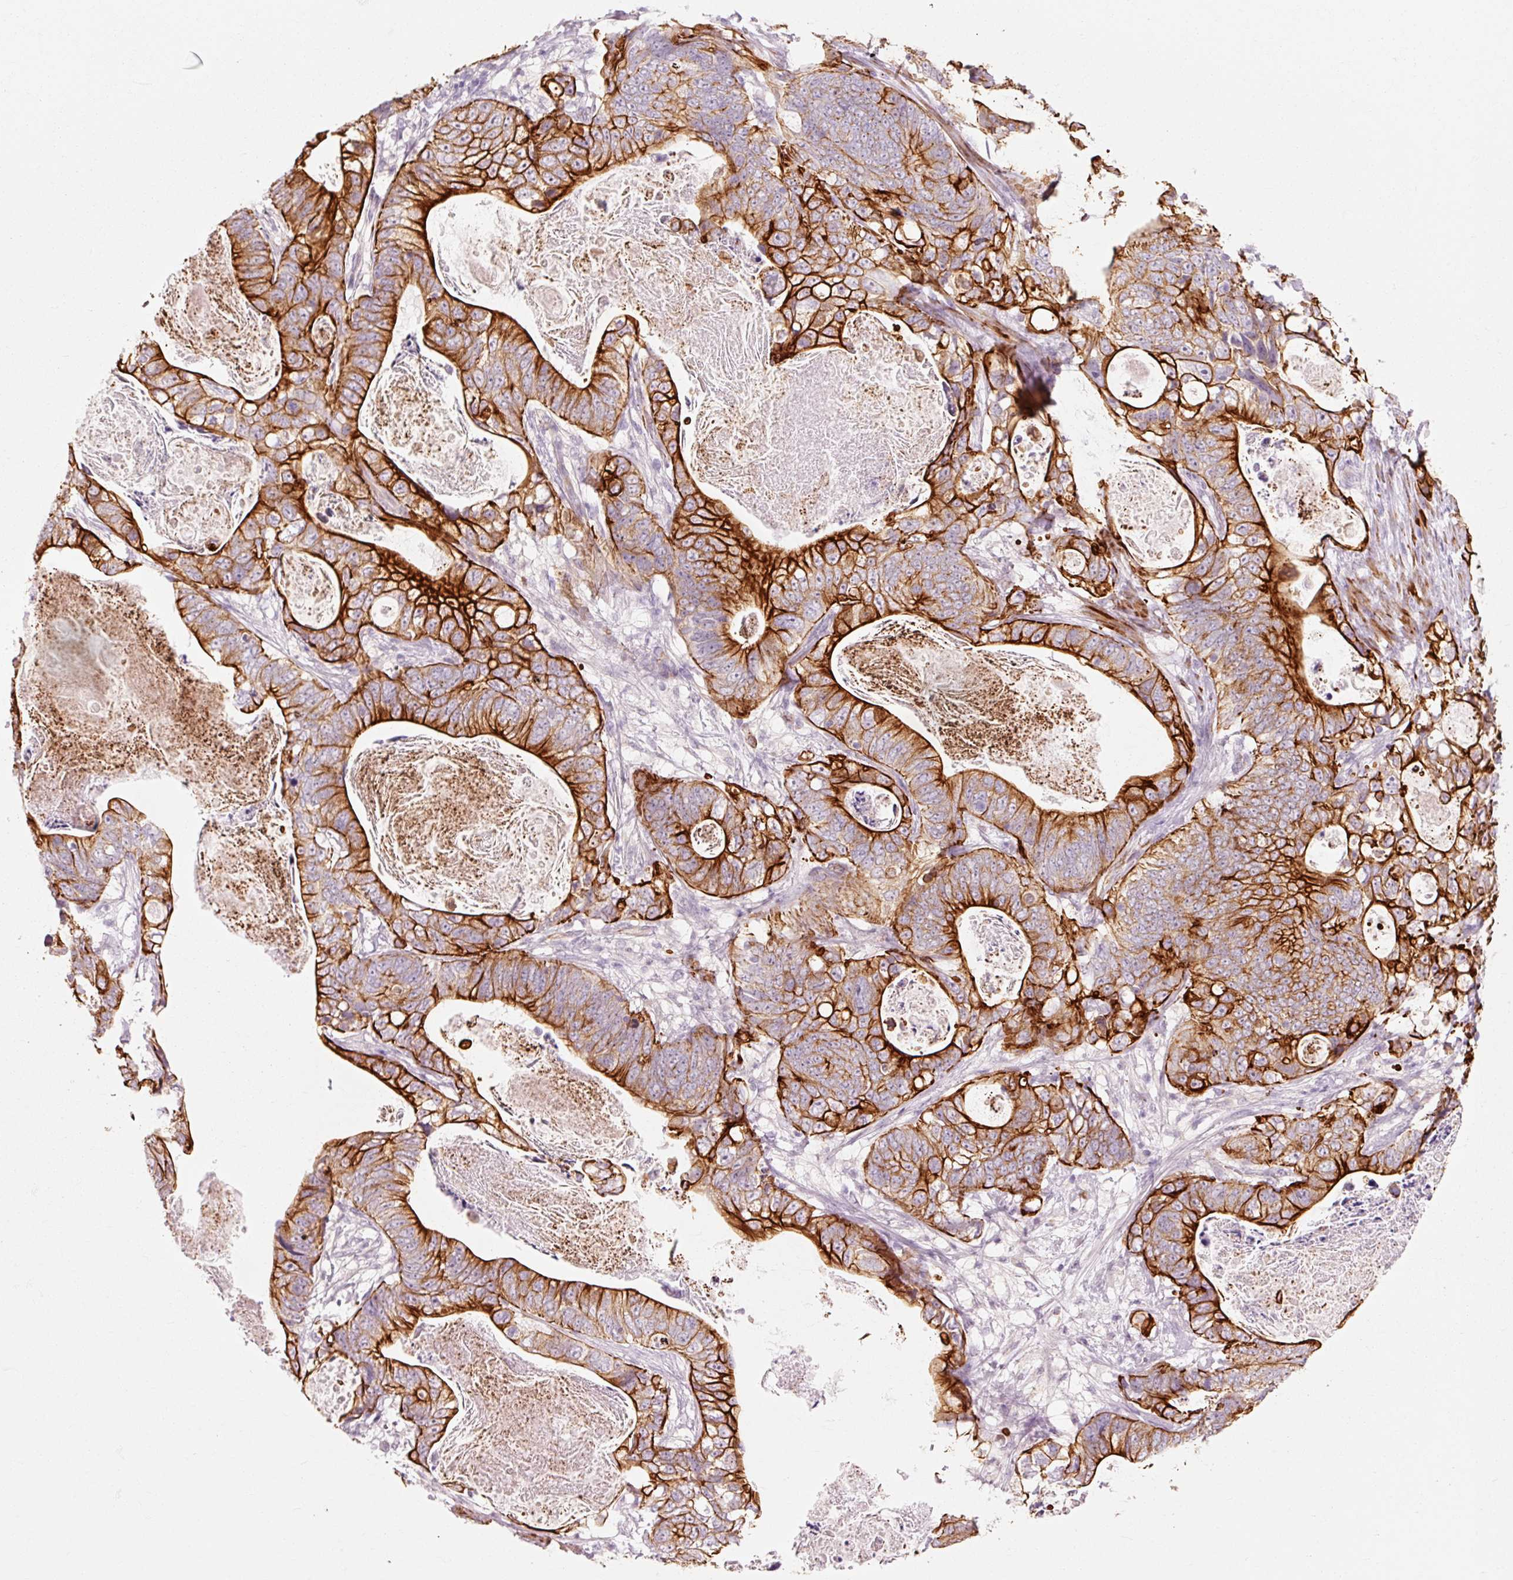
{"staining": {"intensity": "strong", "quantity": ">75%", "location": "cytoplasmic/membranous"}, "tissue": "stomach cancer", "cell_type": "Tumor cells", "image_type": "cancer", "snomed": [{"axis": "morphology", "description": "Normal tissue, NOS"}, {"axis": "morphology", "description": "Adenocarcinoma, NOS"}, {"axis": "topography", "description": "Stomach"}], "caption": "The immunohistochemical stain labels strong cytoplasmic/membranous expression in tumor cells of stomach adenocarcinoma tissue.", "gene": "TRIM73", "patient": {"sex": "female", "age": 89}}